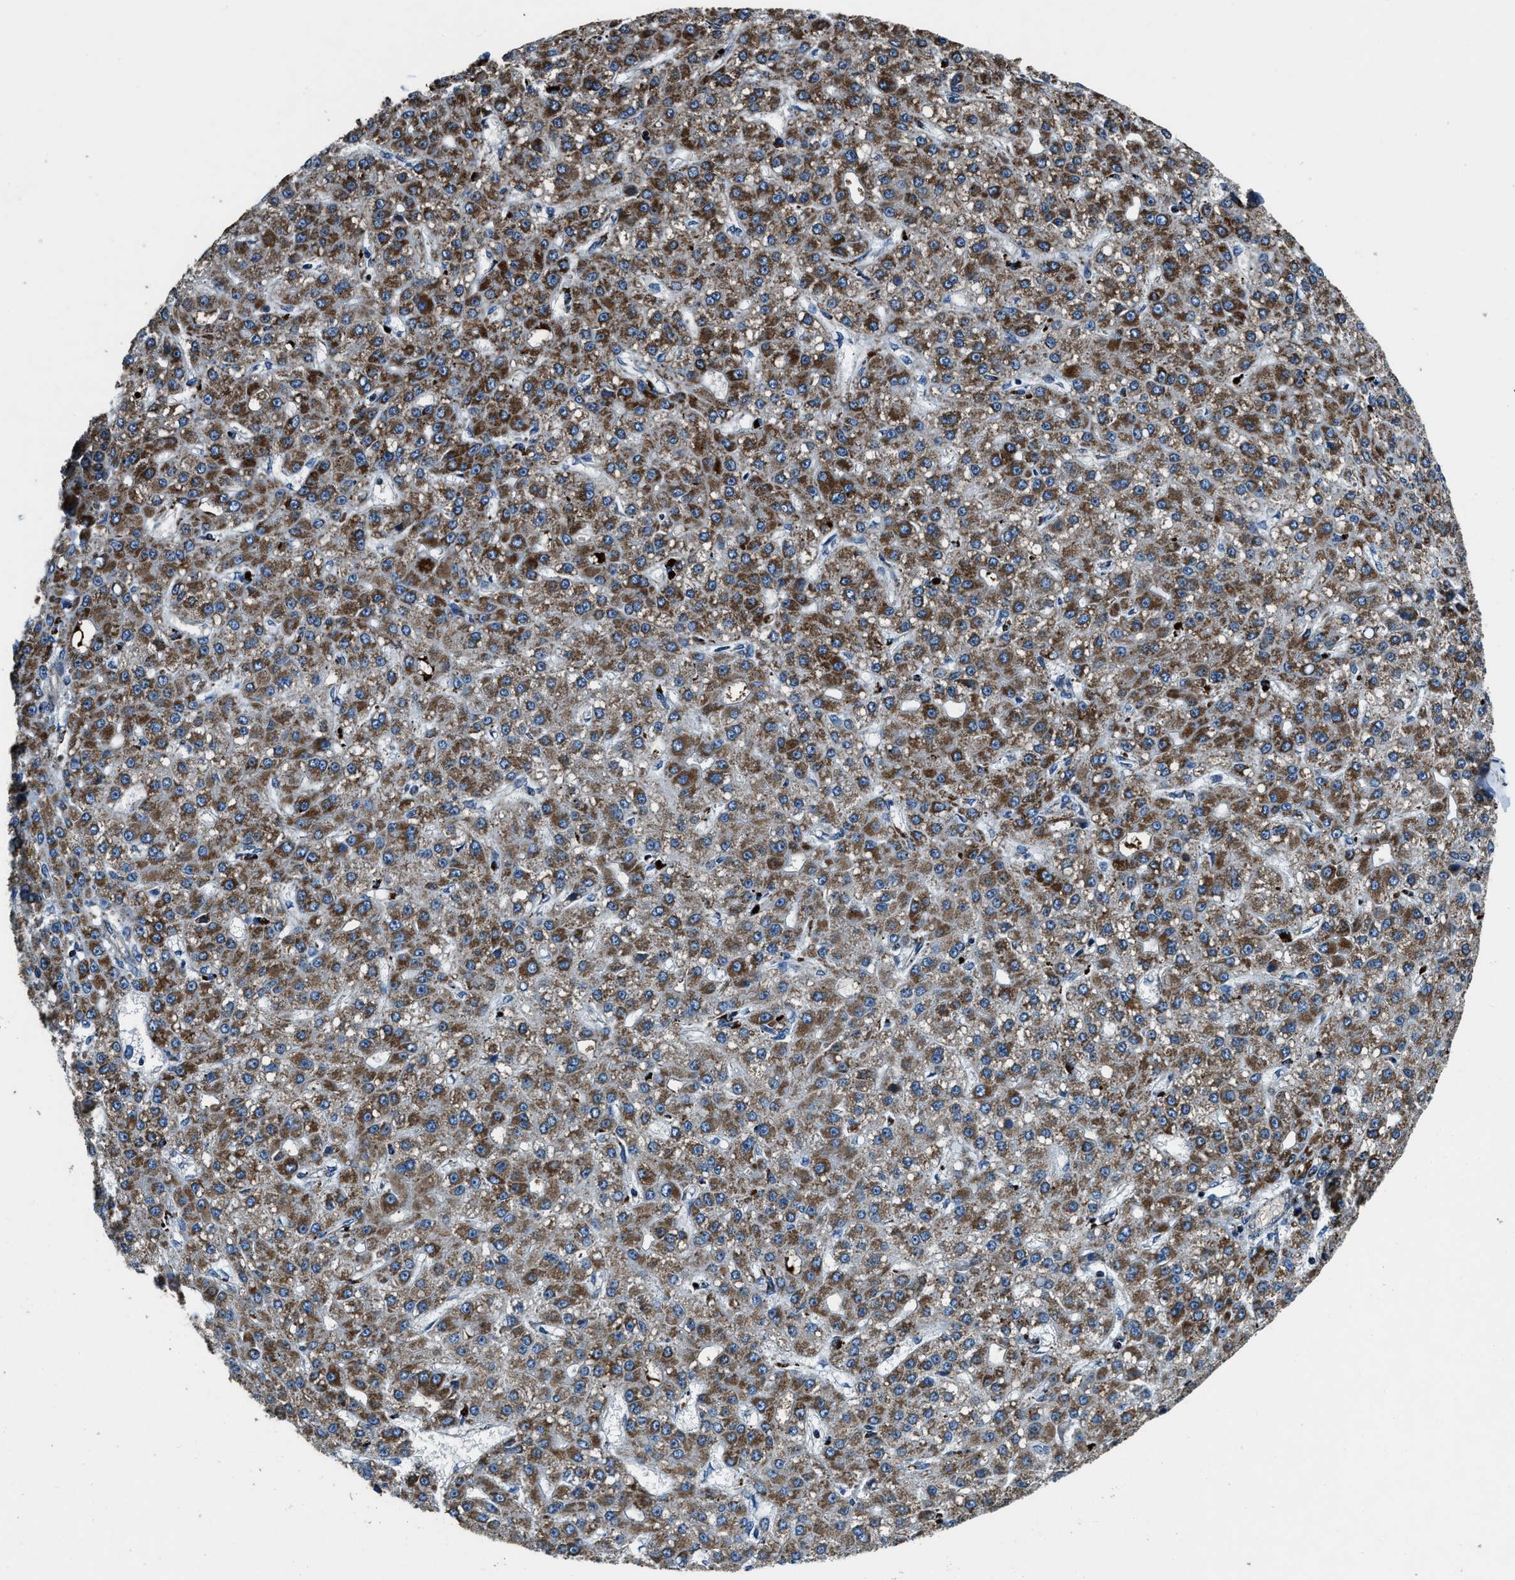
{"staining": {"intensity": "moderate", "quantity": ">75%", "location": "cytoplasmic/membranous"}, "tissue": "liver cancer", "cell_type": "Tumor cells", "image_type": "cancer", "snomed": [{"axis": "morphology", "description": "Carcinoma, Hepatocellular, NOS"}, {"axis": "topography", "description": "Liver"}], "caption": "A histopathology image of hepatocellular carcinoma (liver) stained for a protein exhibits moderate cytoplasmic/membranous brown staining in tumor cells. Immunohistochemistry (ihc) stains the protein in brown and the nuclei are stained blue.", "gene": "OGDH", "patient": {"sex": "male", "age": 67}}